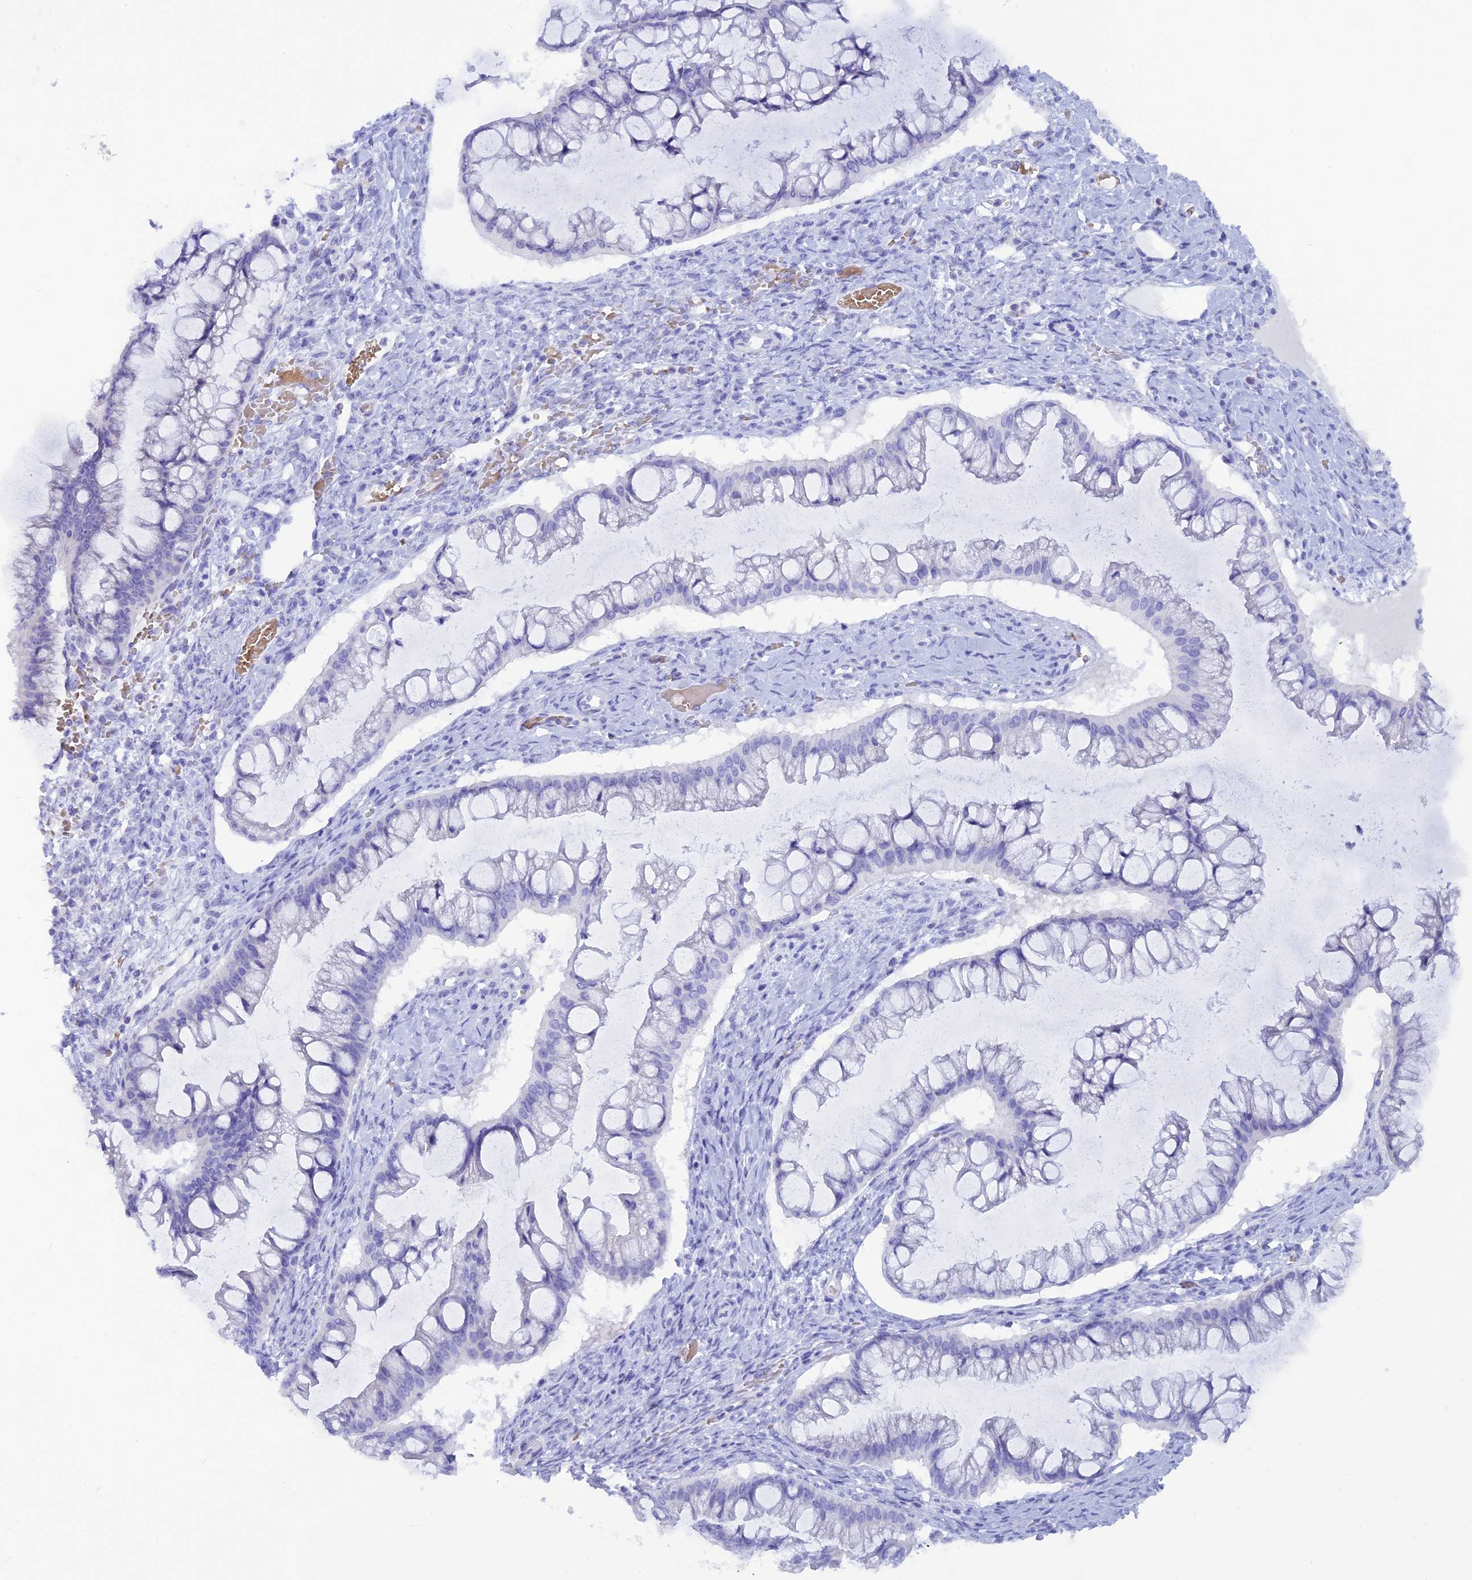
{"staining": {"intensity": "negative", "quantity": "none", "location": "none"}, "tissue": "ovarian cancer", "cell_type": "Tumor cells", "image_type": "cancer", "snomed": [{"axis": "morphology", "description": "Cystadenocarcinoma, mucinous, NOS"}, {"axis": "topography", "description": "Ovary"}], "caption": "Immunohistochemical staining of human ovarian mucinous cystadenocarcinoma shows no significant expression in tumor cells. (DAB immunohistochemistry (IHC), high magnification).", "gene": "GLYATL1", "patient": {"sex": "female", "age": 73}}